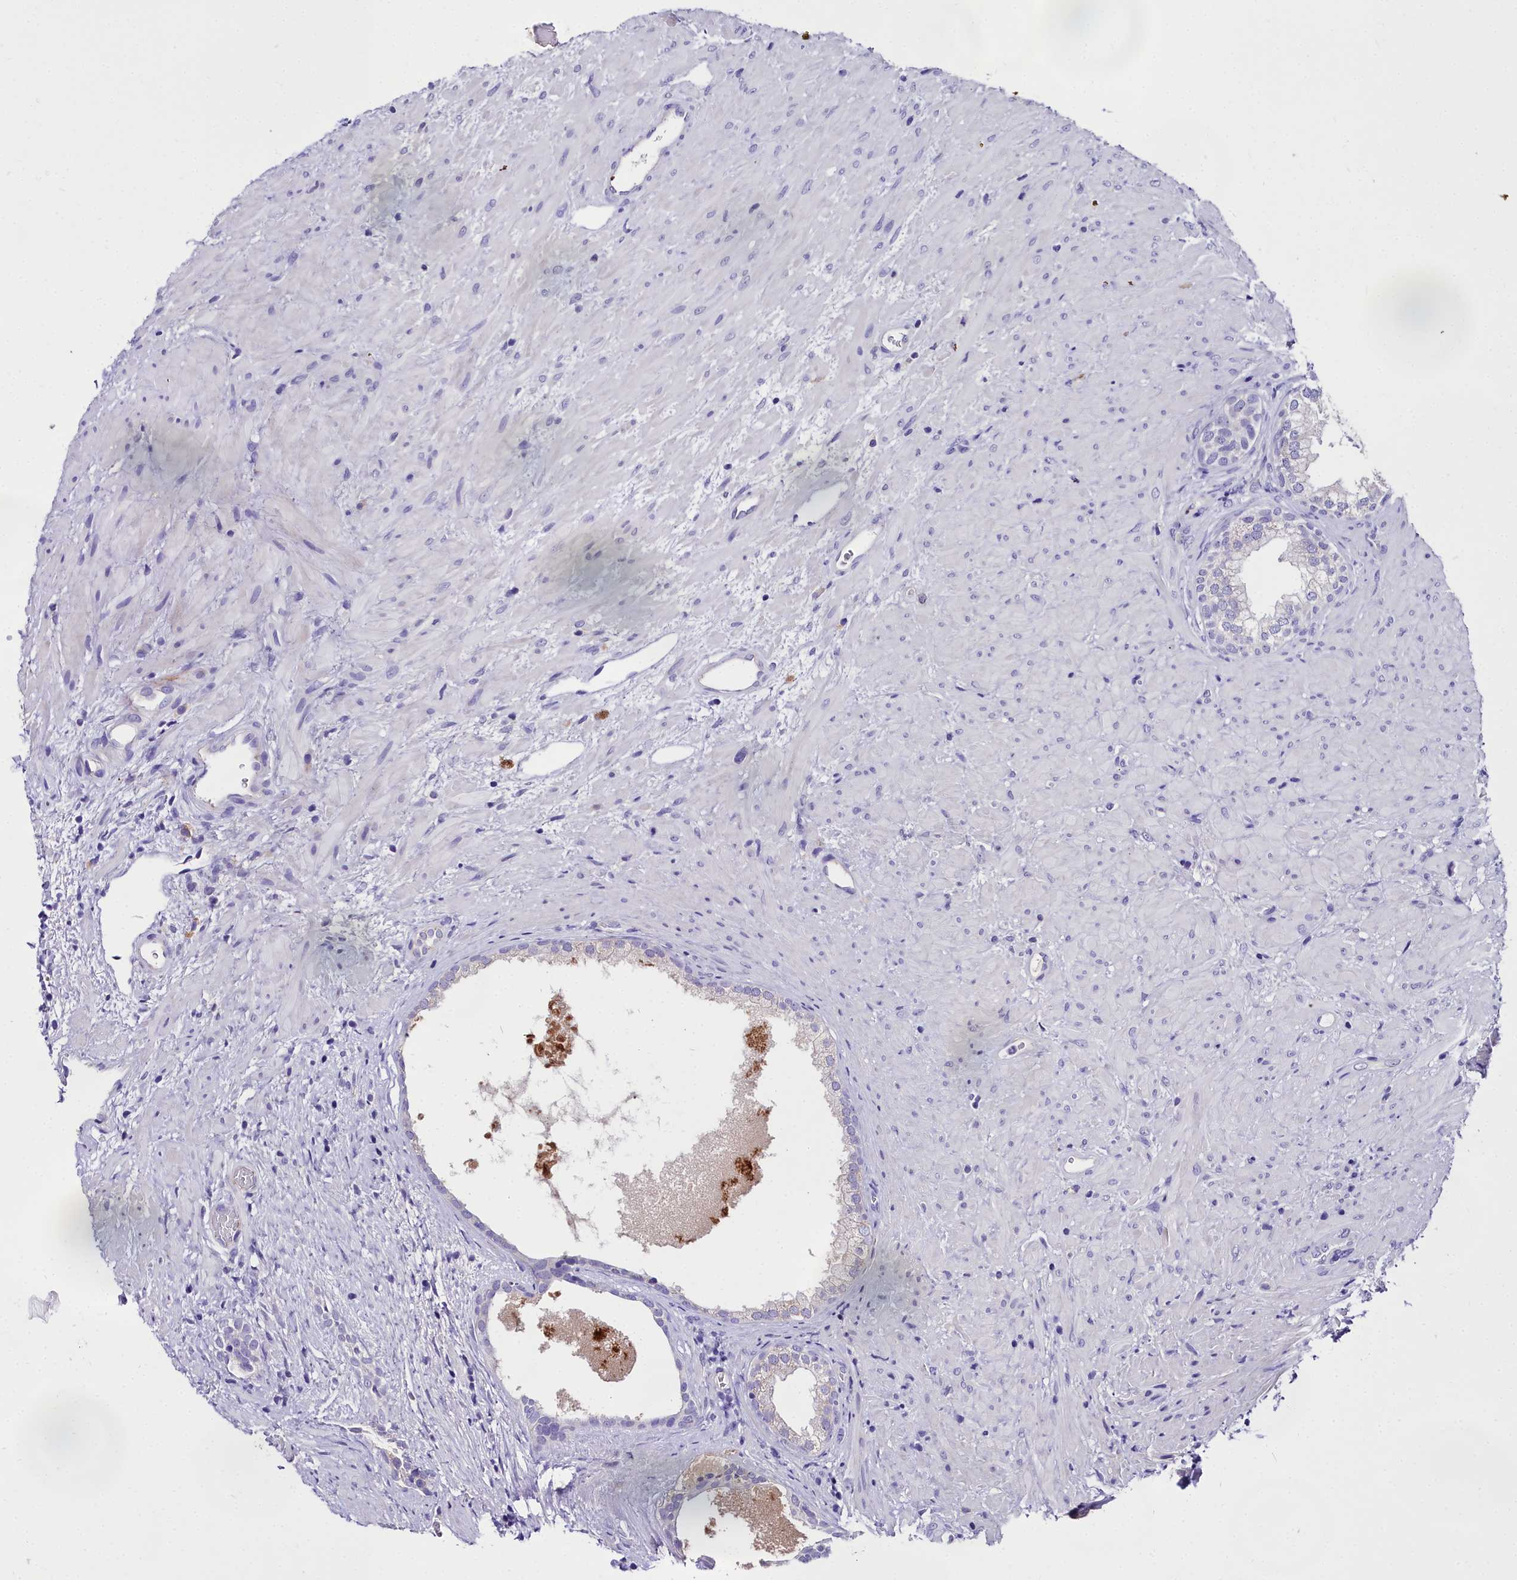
{"staining": {"intensity": "negative", "quantity": "none", "location": "none"}, "tissue": "prostate", "cell_type": "Glandular cells", "image_type": "normal", "snomed": [{"axis": "morphology", "description": "Normal tissue, NOS"}, {"axis": "topography", "description": "Prostate"}], "caption": "The photomicrograph demonstrates no staining of glandular cells in benign prostate. (DAB immunohistochemistry, high magnification).", "gene": "MS4A18", "patient": {"sex": "male", "age": 76}}